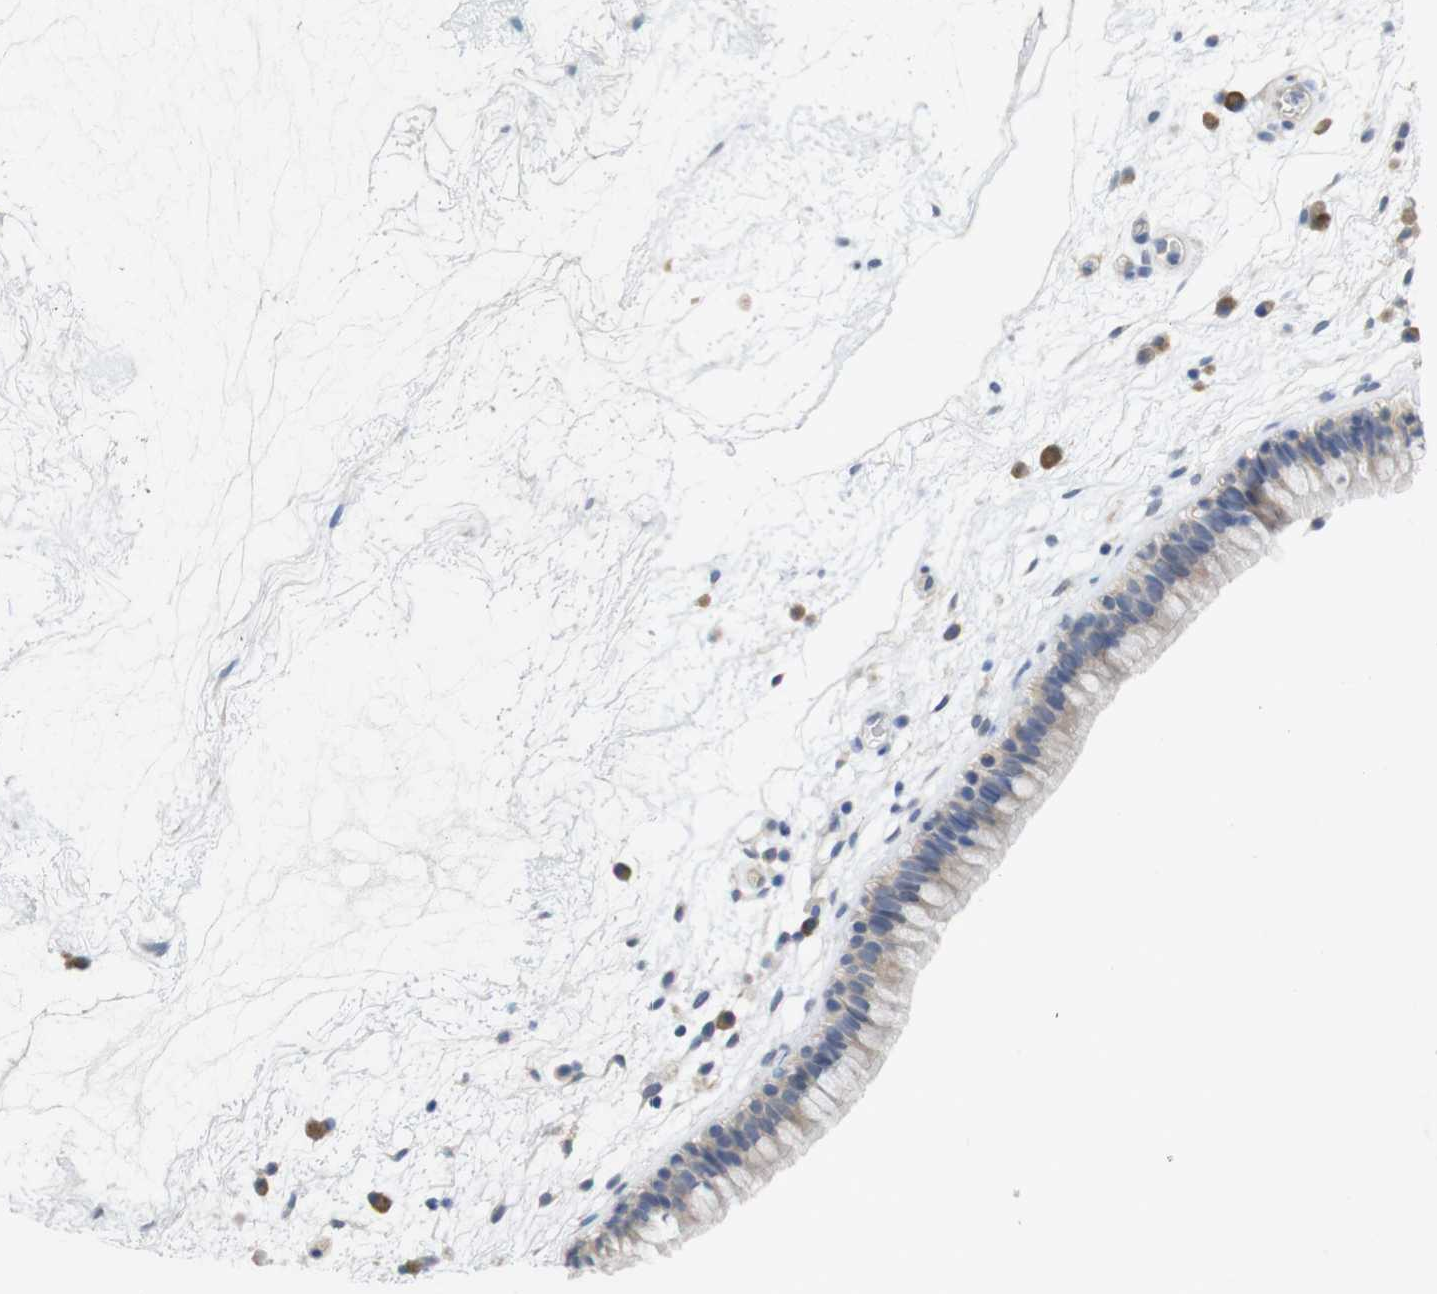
{"staining": {"intensity": "moderate", "quantity": ">75%", "location": "cytoplasmic/membranous"}, "tissue": "nasopharynx", "cell_type": "Respiratory epithelial cells", "image_type": "normal", "snomed": [{"axis": "morphology", "description": "Normal tissue, NOS"}, {"axis": "morphology", "description": "Inflammation, NOS"}, {"axis": "topography", "description": "Nasopharynx"}], "caption": "Protein staining by IHC reveals moderate cytoplasmic/membranous positivity in approximately >75% of respiratory epithelial cells in normal nasopharynx. The staining is performed using DAB brown chromogen to label protein expression. The nuclei are counter-stained blue using hematoxylin.", "gene": "BCAR3", "patient": {"sex": "male", "age": 48}}